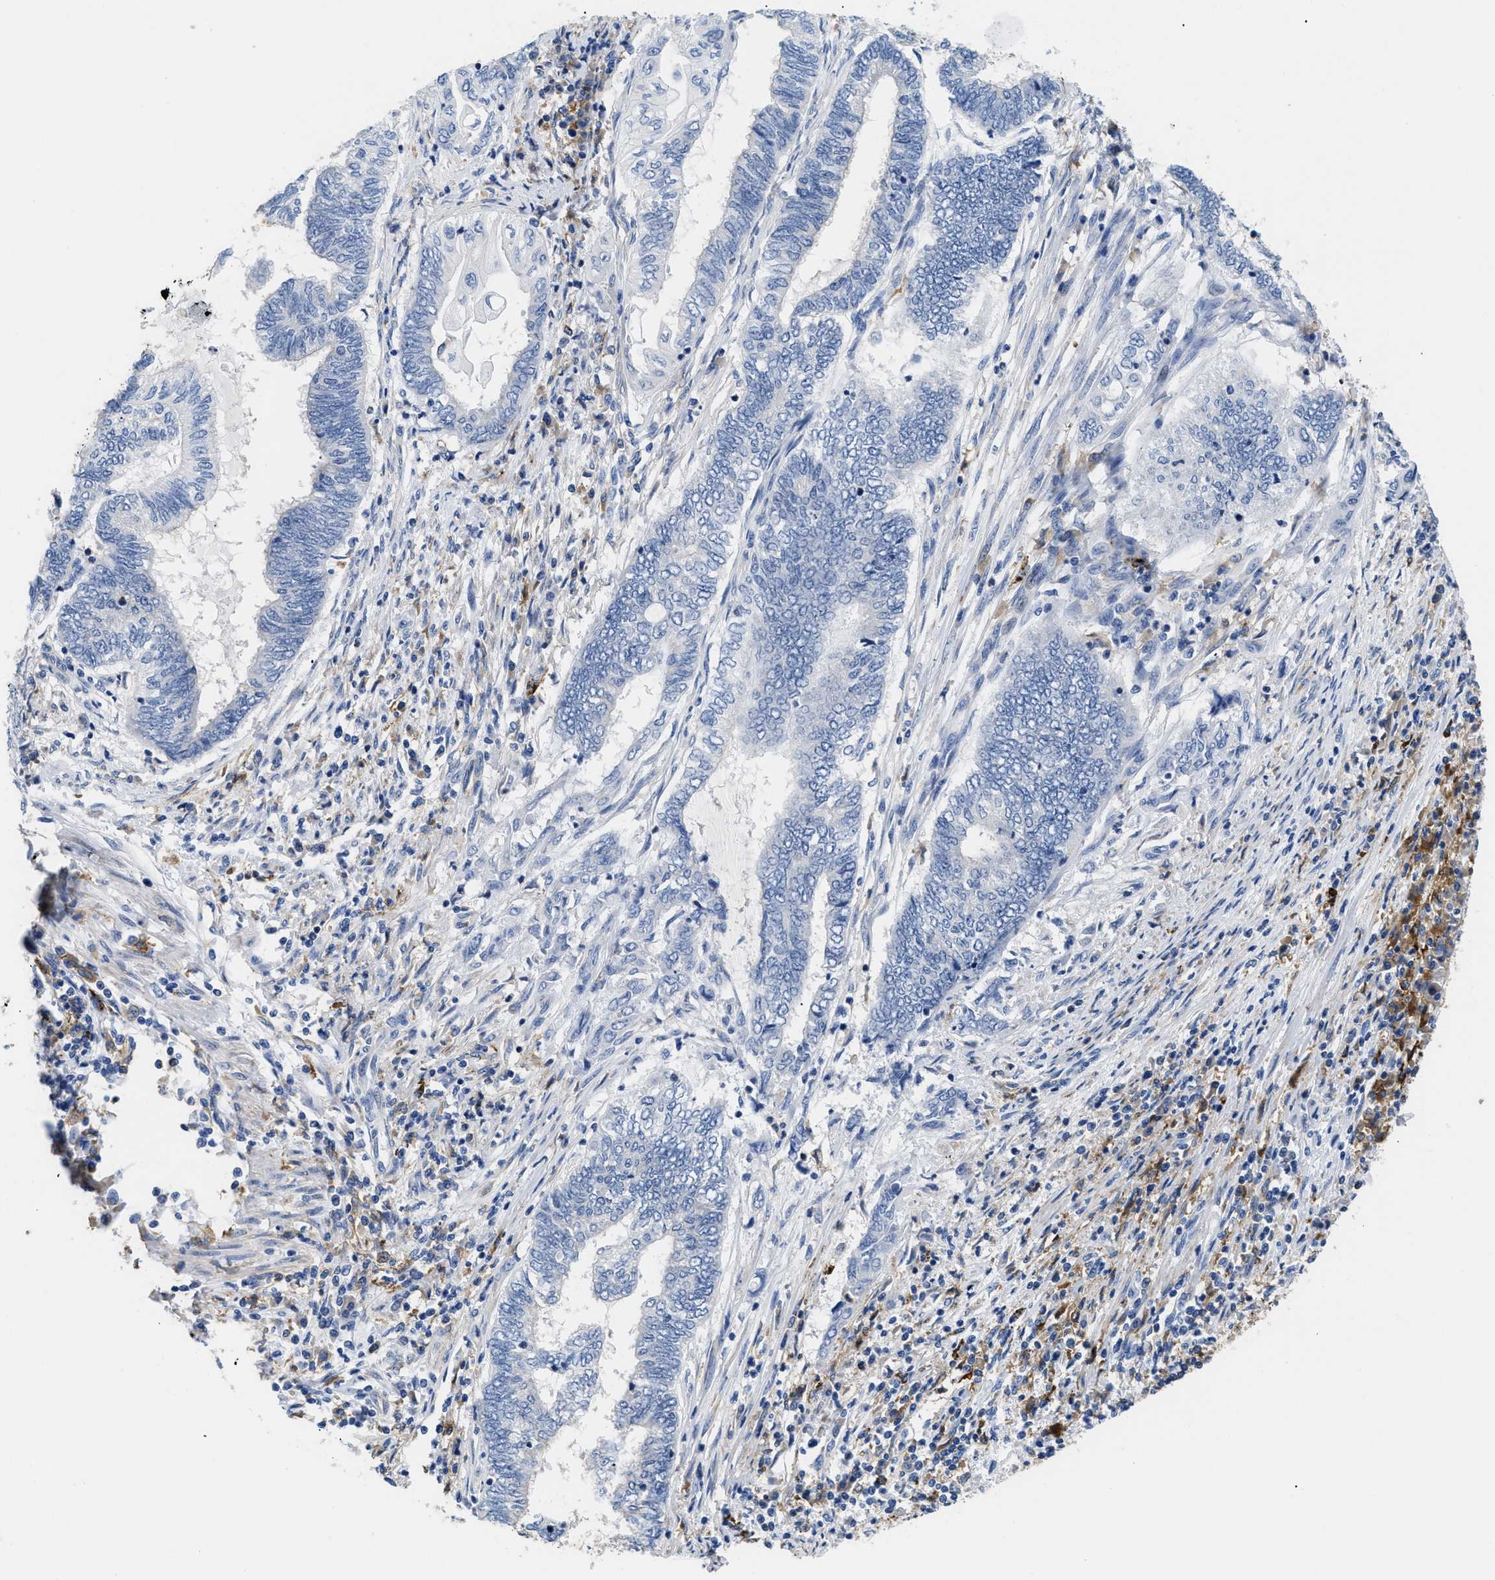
{"staining": {"intensity": "negative", "quantity": "none", "location": "none"}, "tissue": "endometrial cancer", "cell_type": "Tumor cells", "image_type": "cancer", "snomed": [{"axis": "morphology", "description": "Adenocarcinoma, NOS"}, {"axis": "topography", "description": "Uterus"}, {"axis": "topography", "description": "Endometrium"}], "caption": "Endometrial cancer (adenocarcinoma) stained for a protein using IHC shows no expression tumor cells.", "gene": "HLA-DPA1", "patient": {"sex": "female", "age": 70}}